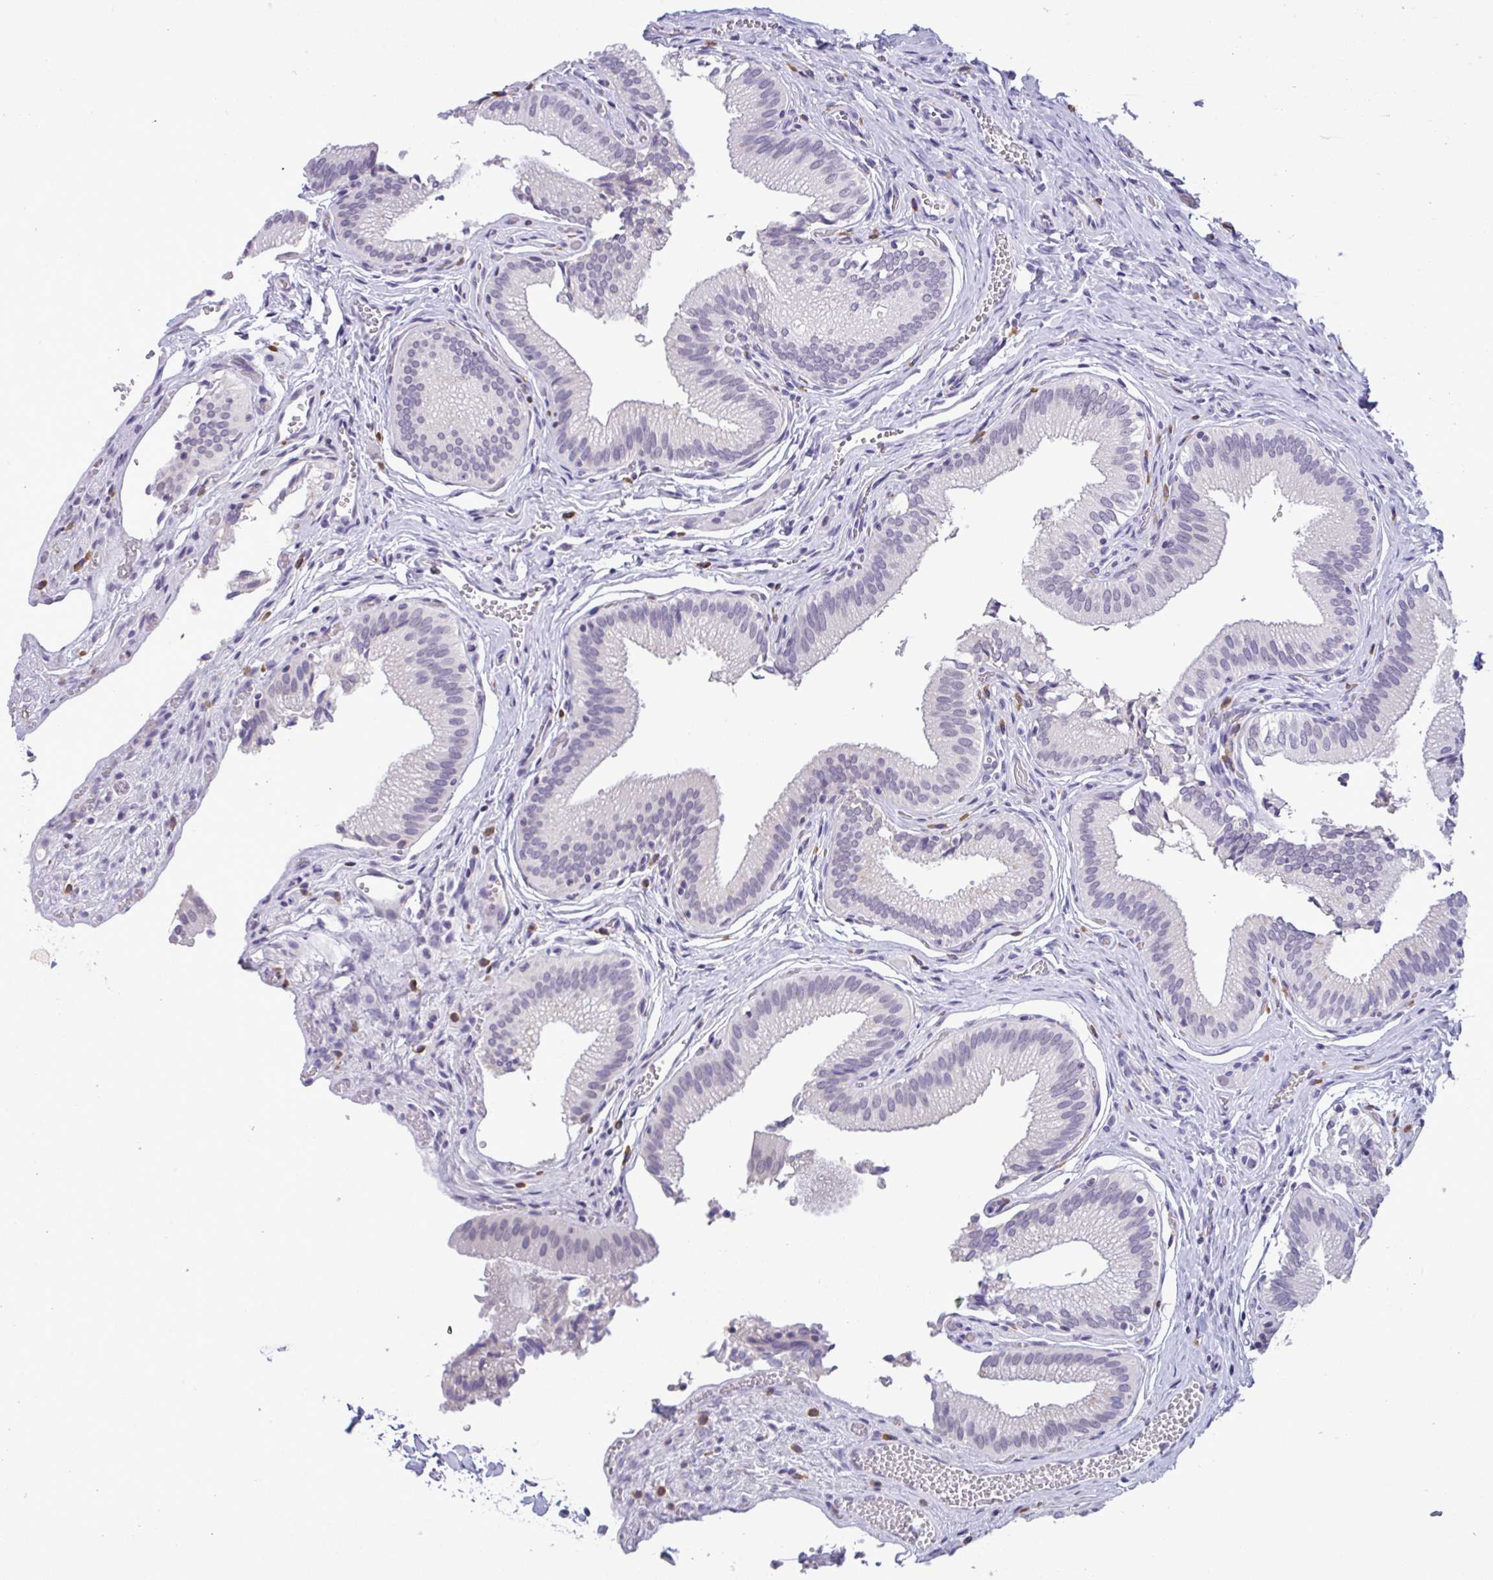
{"staining": {"intensity": "negative", "quantity": "none", "location": "none"}, "tissue": "gallbladder", "cell_type": "Glandular cells", "image_type": "normal", "snomed": [{"axis": "morphology", "description": "Normal tissue, NOS"}, {"axis": "topography", "description": "Gallbladder"}, {"axis": "topography", "description": "Peripheral nerve tissue"}], "caption": "Human gallbladder stained for a protein using immunohistochemistry (IHC) displays no expression in glandular cells.", "gene": "YBX2", "patient": {"sex": "male", "age": 17}}